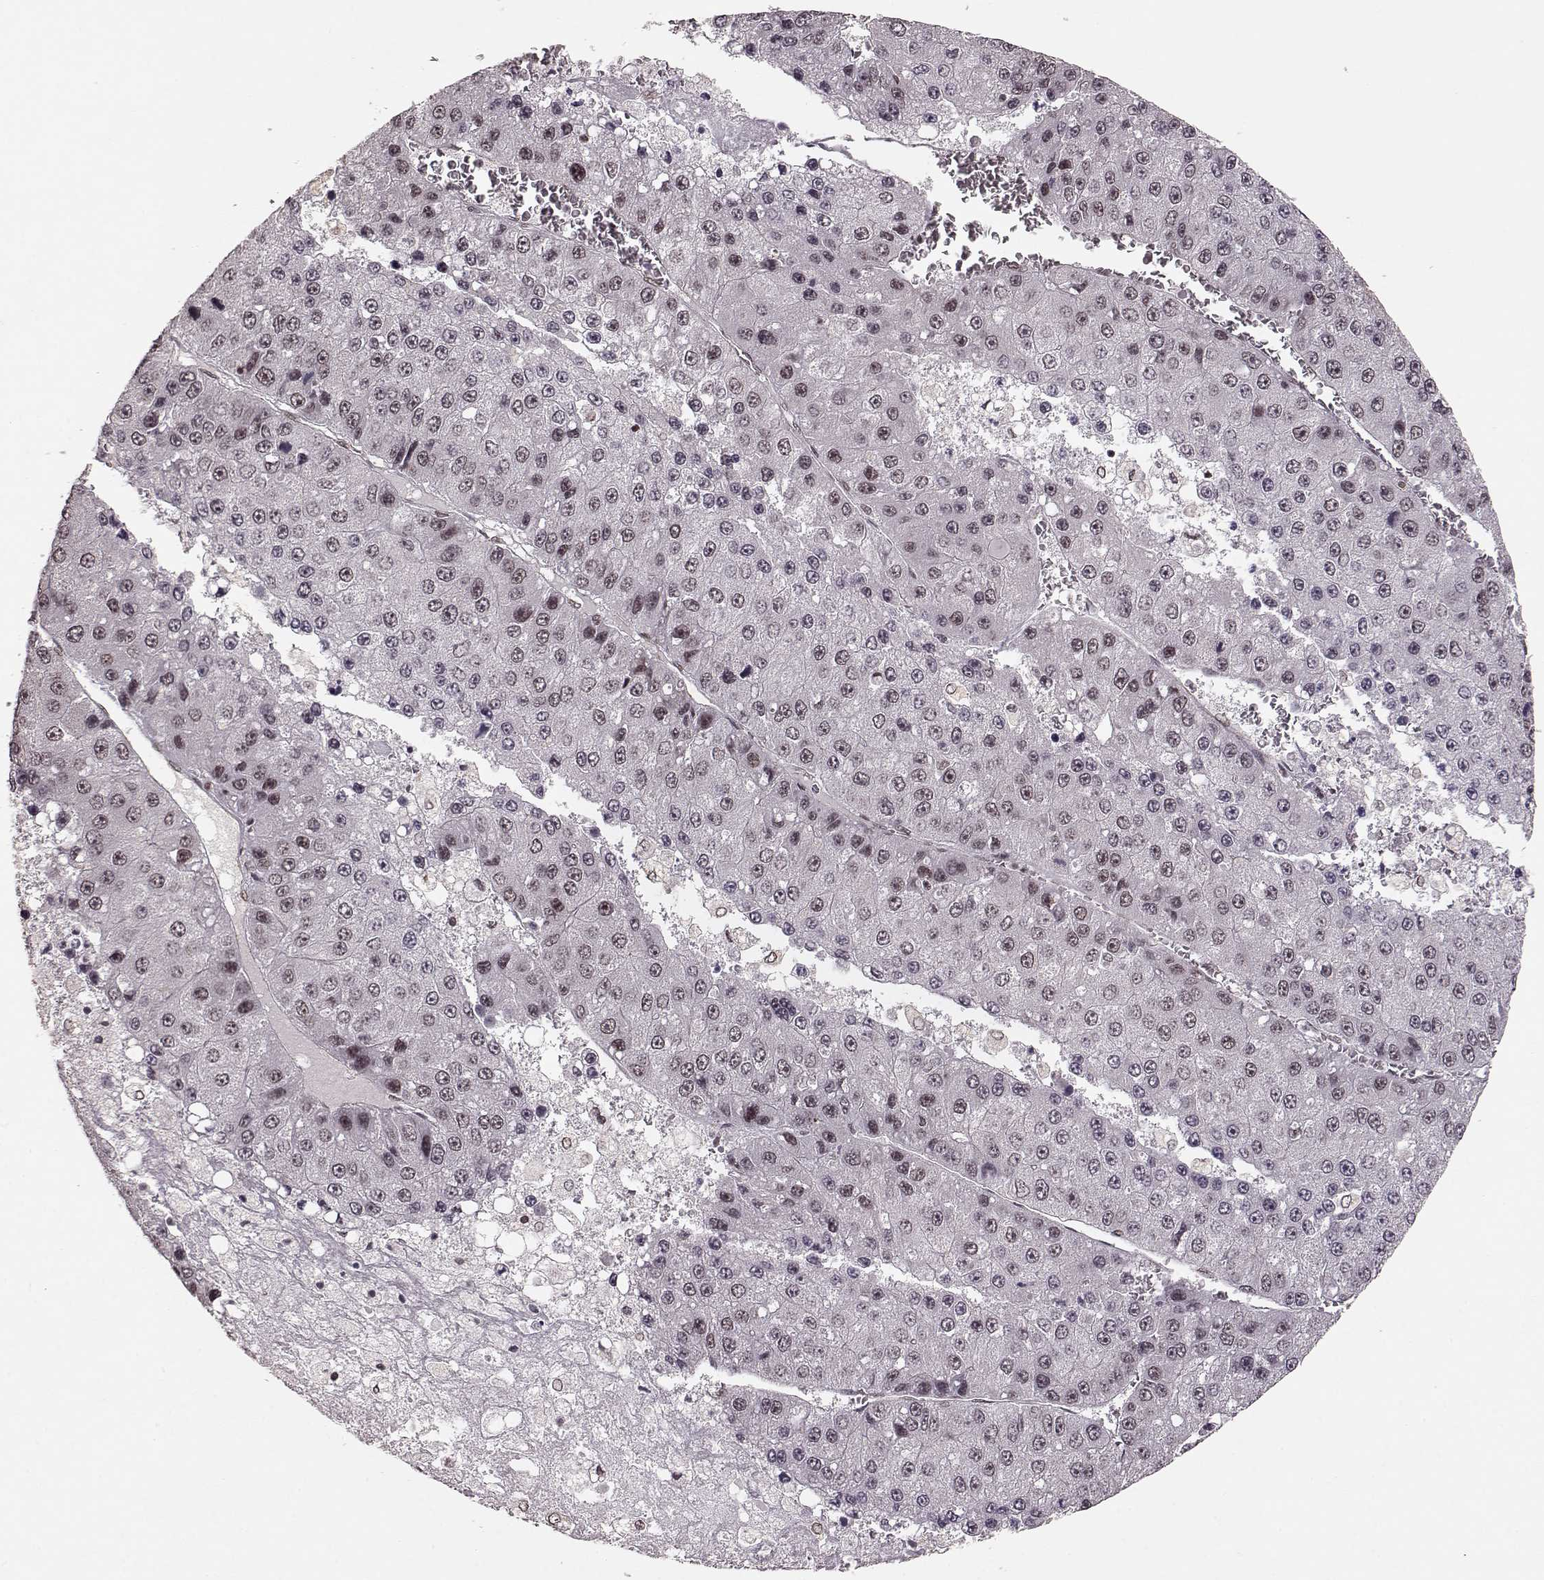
{"staining": {"intensity": "negative", "quantity": "none", "location": "none"}, "tissue": "liver cancer", "cell_type": "Tumor cells", "image_type": "cancer", "snomed": [{"axis": "morphology", "description": "Carcinoma, Hepatocellular, NOS"}, {"axis": "topography", "description": "Liver"}], "caption": "Photomicrograph shows no significant protein expression in tumor cells of hepatocellular carcinoma (liver).", "gene": "RRAGD", "patient": {"sex": "female", "age": 73}}